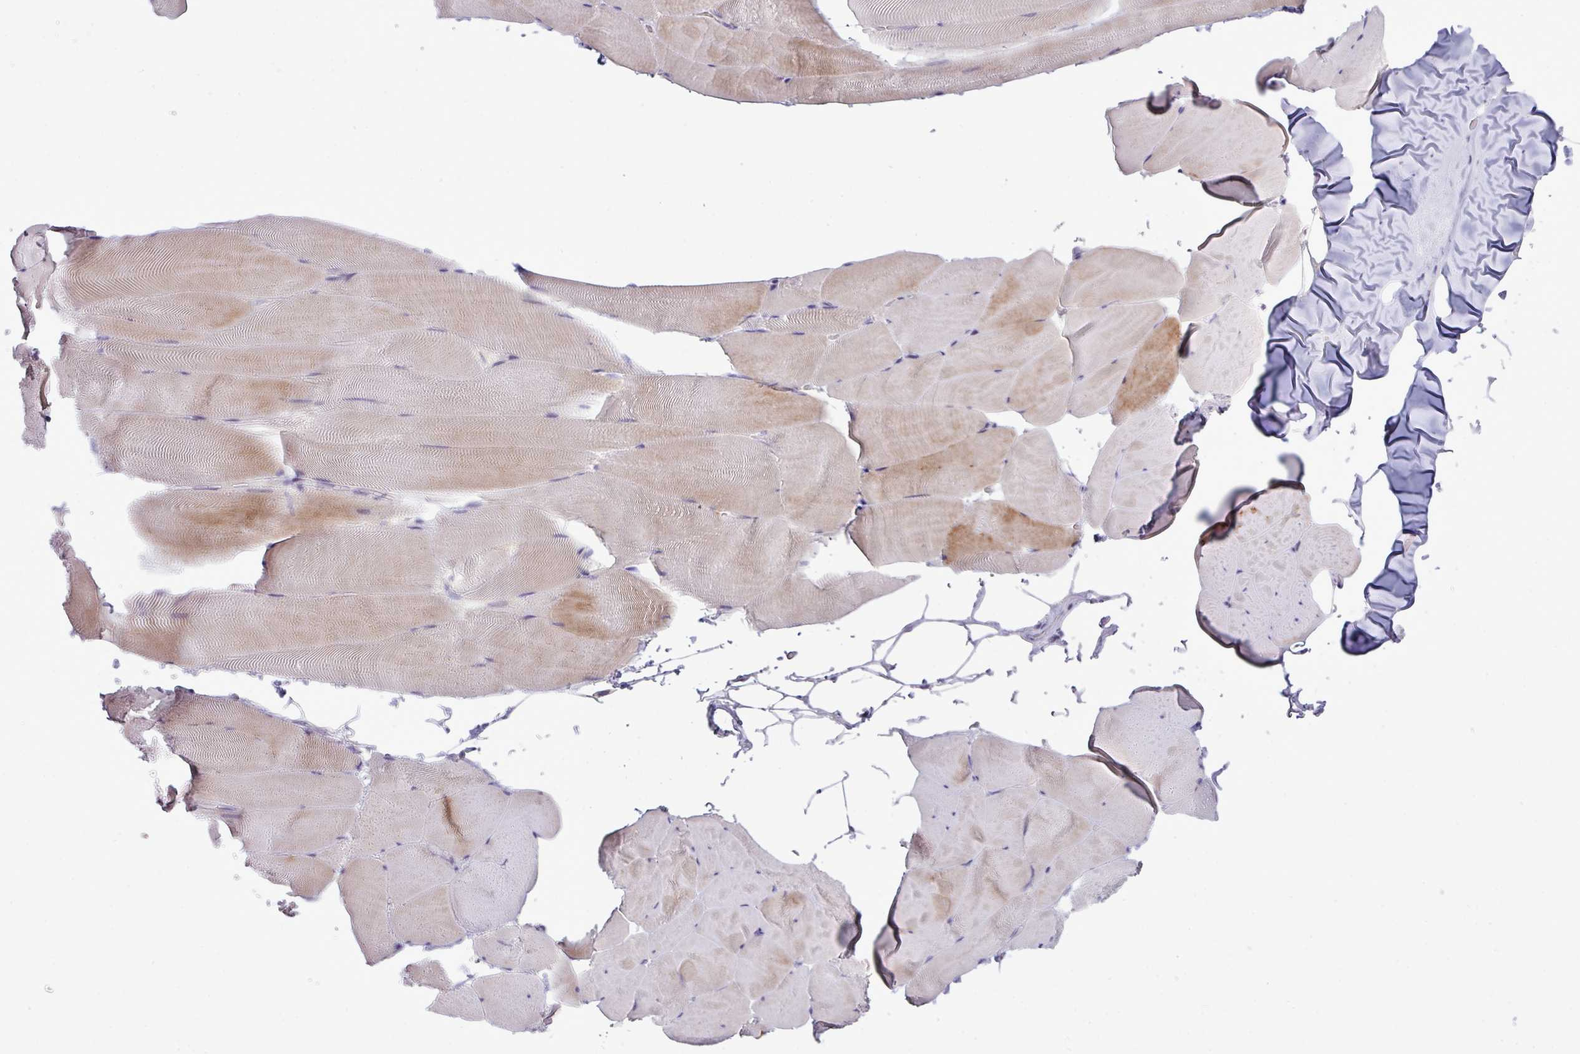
{"staining": {"intensity": "moderate", "quantity": "25%-75%", "location": "cytoplasmic/membranous"}, "tissue": "skeletal muscle", "cell_type": "Myocytes", "image_type": "normal", "snomed": [{"axis": "morphology", "description": "Normal tissue, NOS"}, {"axis": "topography", "description": "Skeletal muscle"}], "caption": "An immunohistochemistry (IHC) image of benign tissue is shown. Protein staining in brown labels moderate cytoplasmic/membranous positivity in skeletal muscle within myocytes. (DAB IHC, brown staining for protein, blue staining for nuclei).", "gene": "RIPPLY1", "patient": {"sex": "female", "age": 64}}